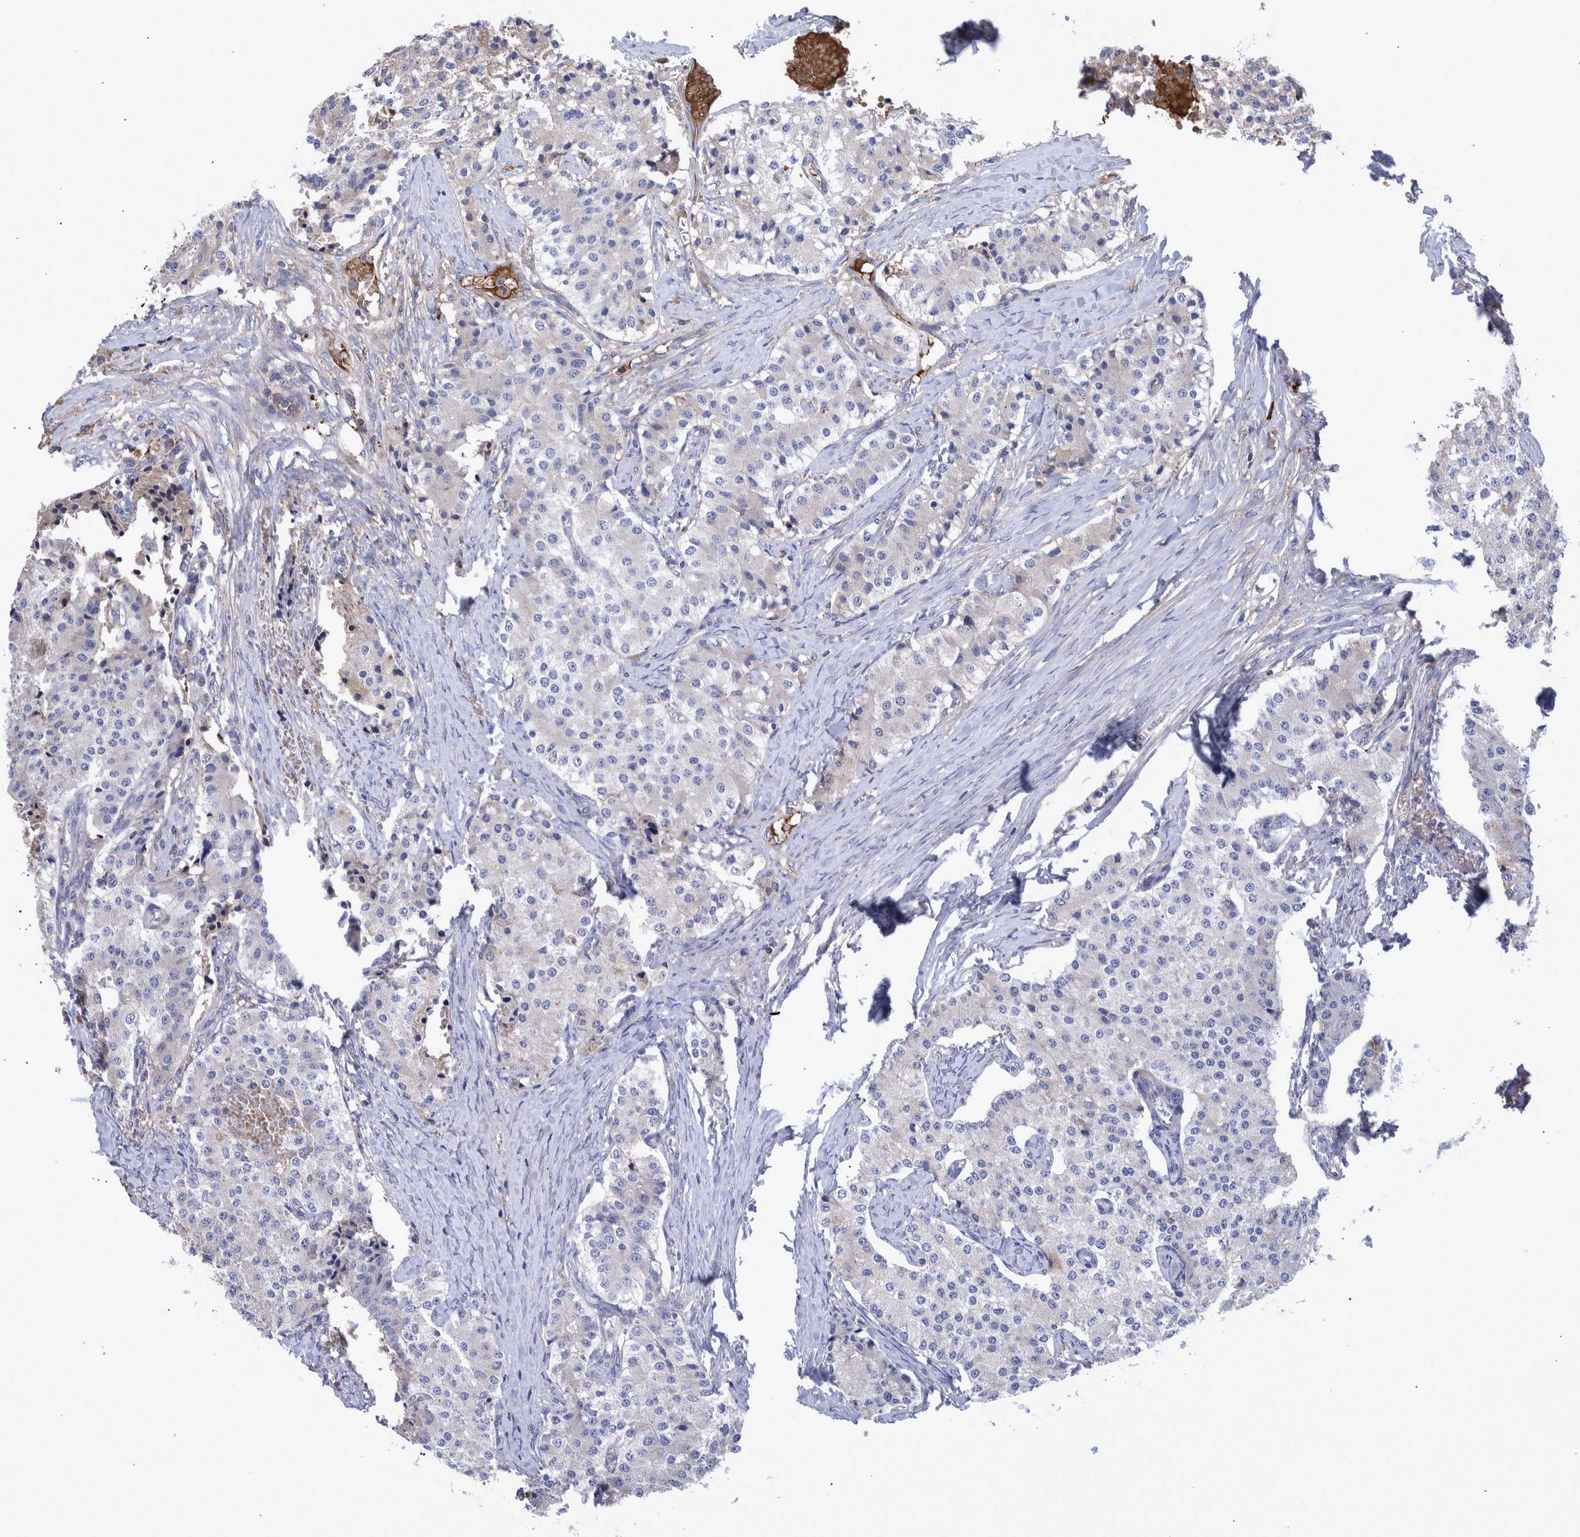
{"staining": {"intensity": "negative", "quantity": "none", "location": "none"}, "tissue": "carcinoid", "cell_type": "Tumor cells", "image_type": "cancer", "snomed": [{"axis": "morphology", "description": "Carcinoid, malignant, NOS"}, {"axis": "topography", "description": "Colon"}], "caption": "Immunohistochemistry micrograph of neoplastic tissue: human carcinoid stained with DAB shows no significant protein expression in tumor cells.", "gene": "DLL4", "patient": {"sex": "female", "age": 52}}